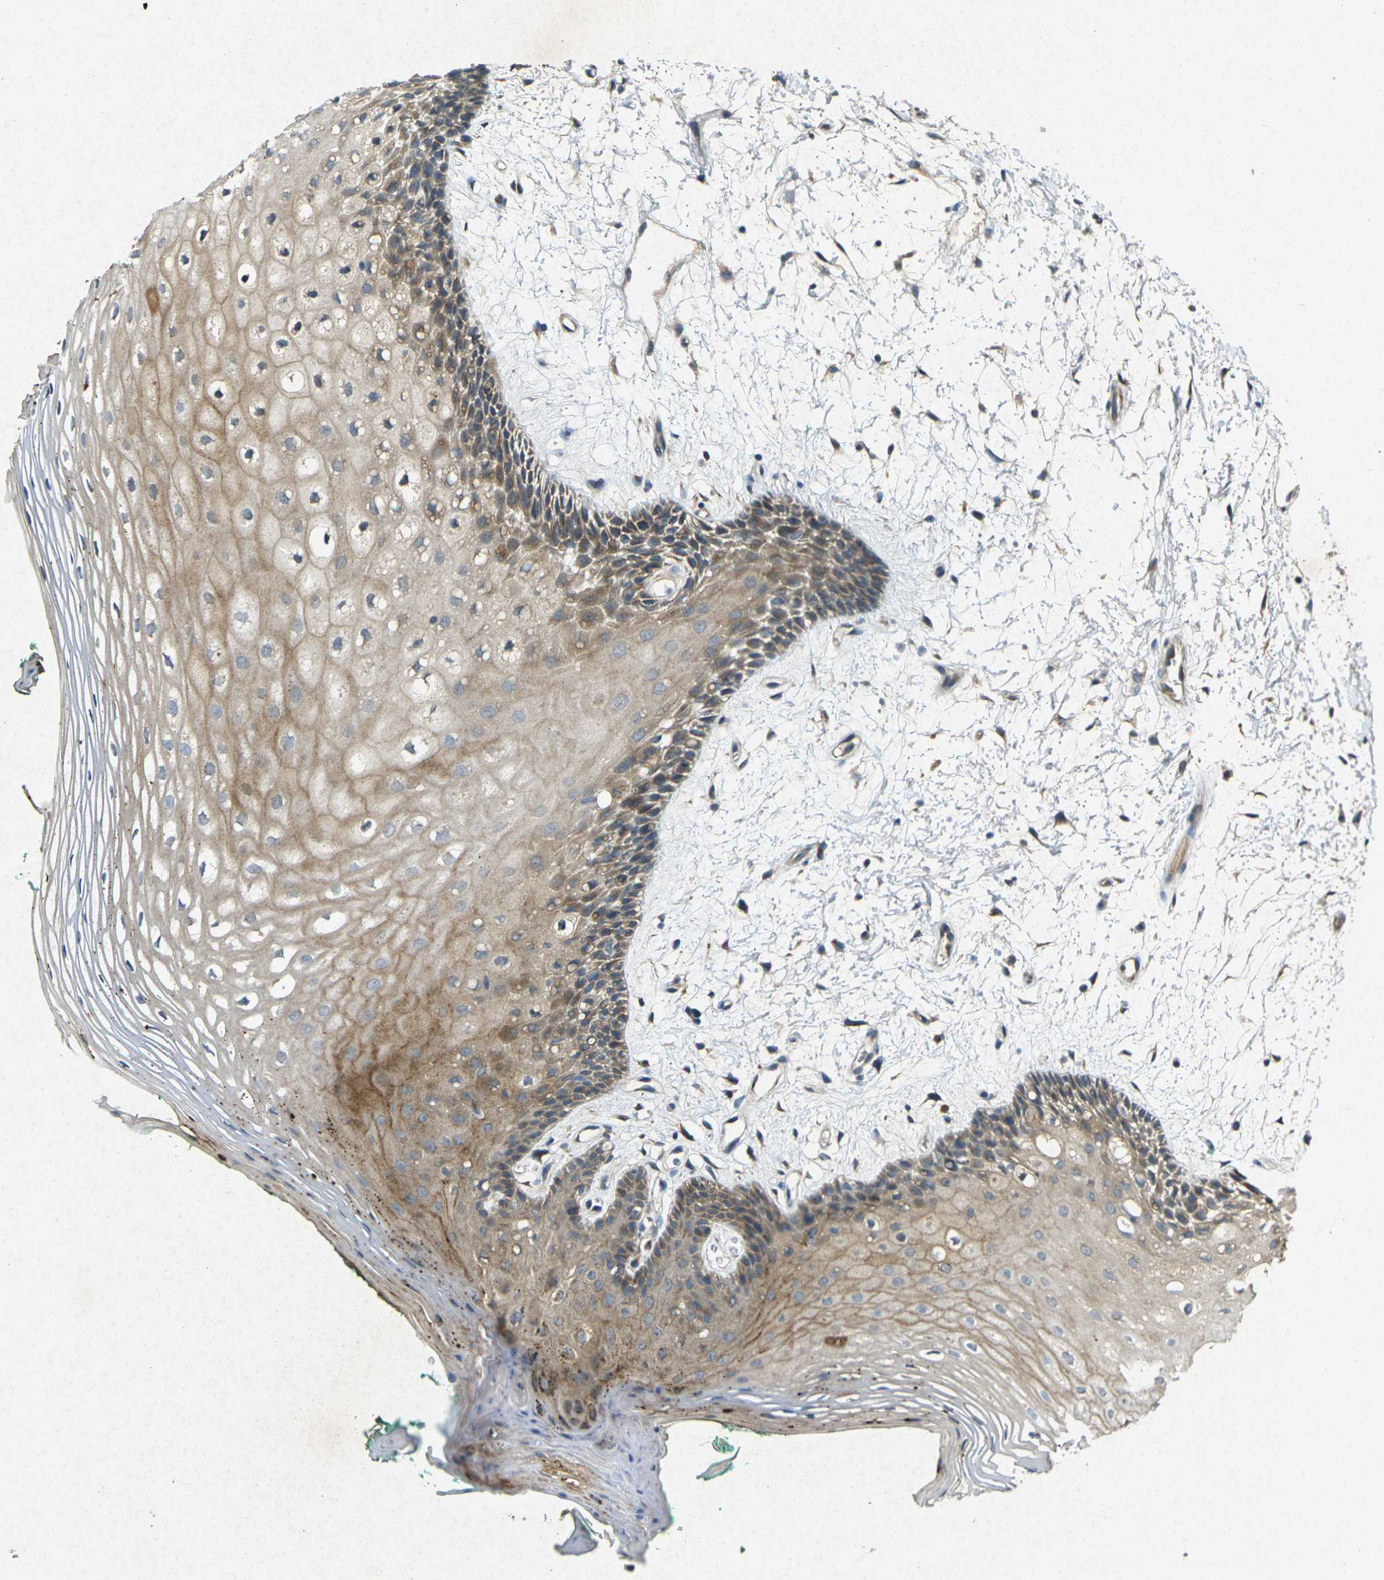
{"staining": {"intensity": "moderate", "quantity": "25%-75%", "location": "cytoplasmic/membranous"}, "tissue": "oral mucosa", "cell_type": "Squamous epithelial cells", "image_type": "normal", "snomed": [{"axis": "morphology", "description": "Normal tissue, NOS"}, {"axis": "topography", "description": "Skeletal muscle"}, {"axis": "topography", "description": "Oral tissue"}, {"axis": "topography", "description": "Peripheral nerve tissue"}], "caption": "Squamous epithelial cells demonstrate medium levels of moderate cytoplasmic/membranous positivity in approximately 25%-75% of cells in normal human oral mucosa.", "gene": "RGMA", "patient": {"sex": "female", "age": 84}}